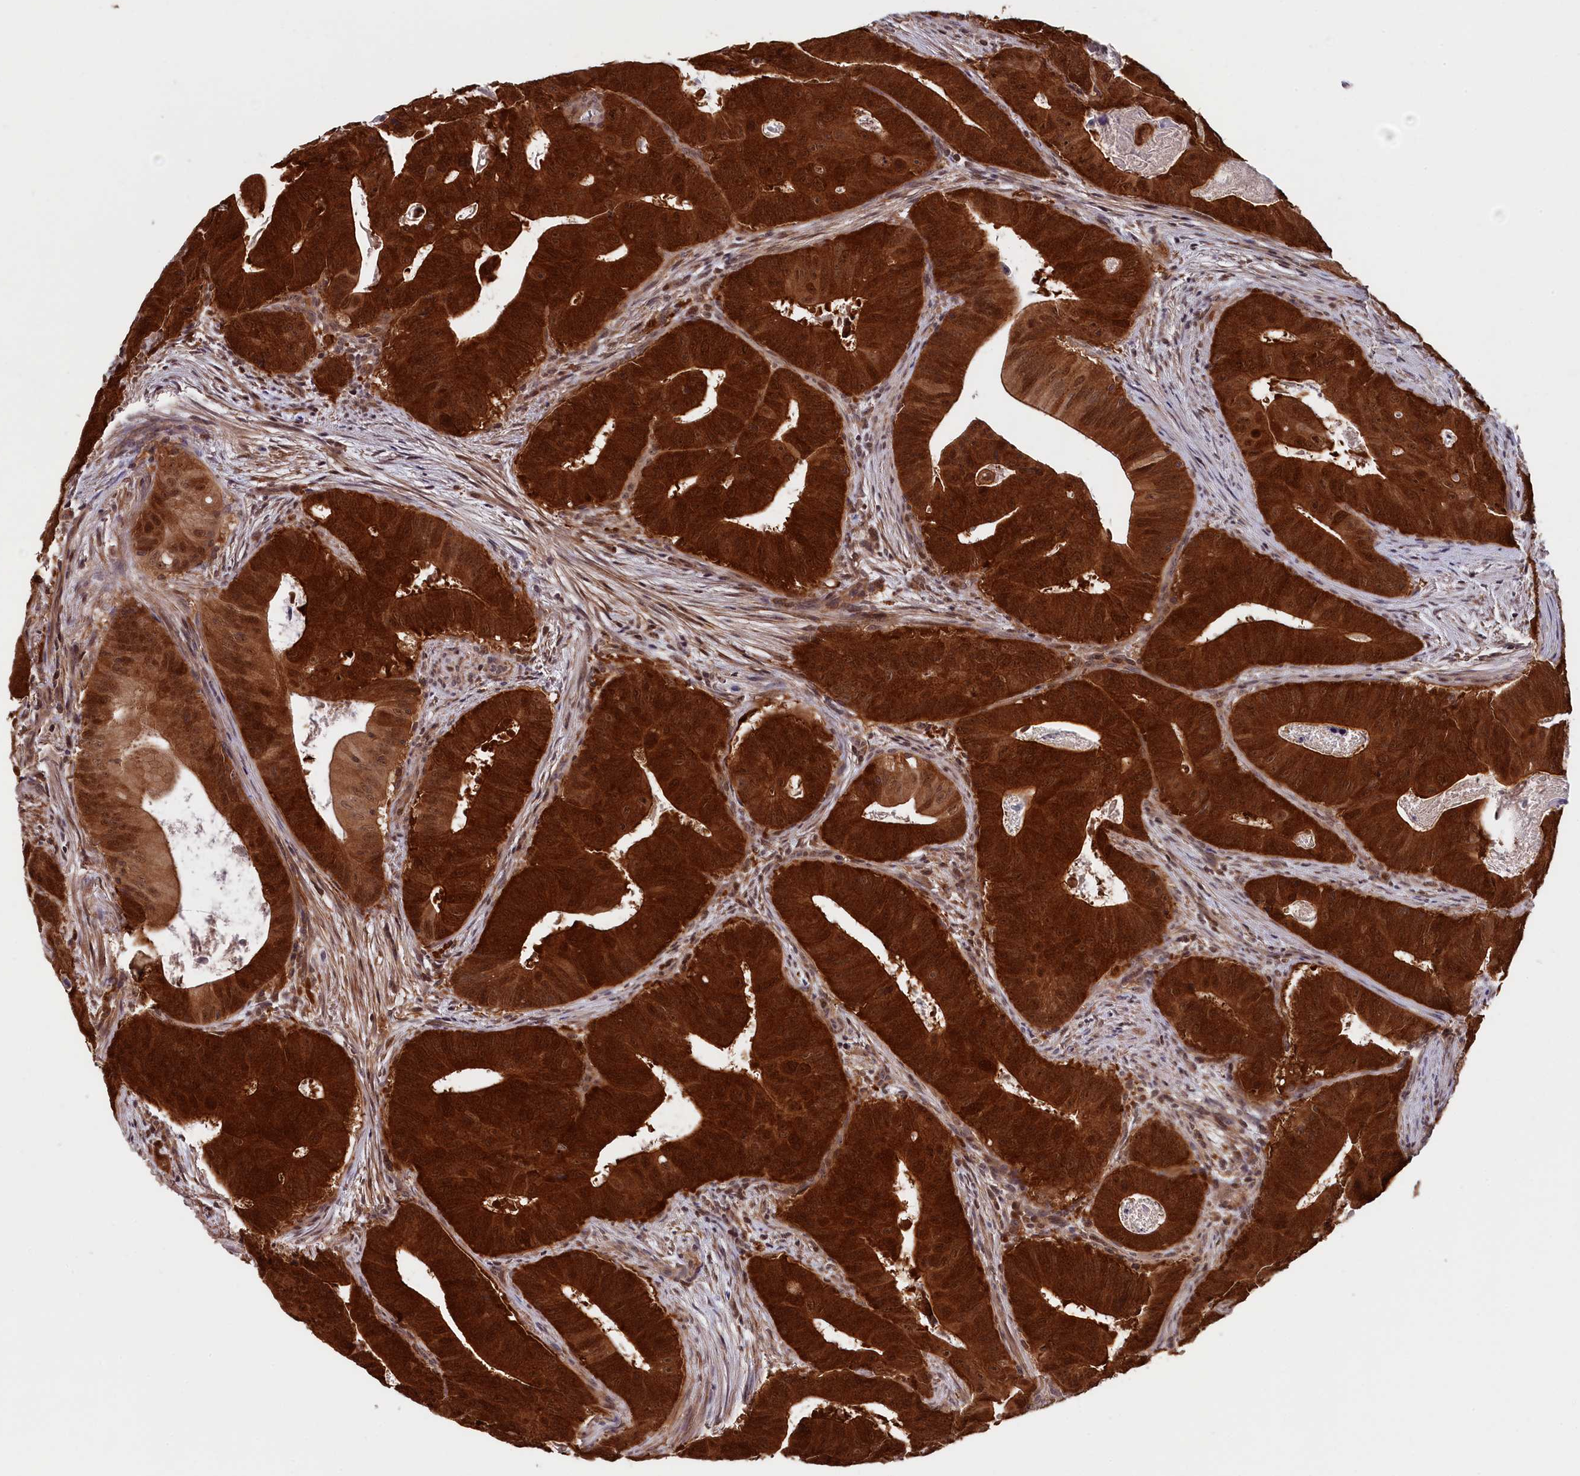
{"staining": {"intensity": "strong", "quantity": ">75%", "location": "cytoplasmic/membranous,nuclear"}, "tissue": "colorectal cancer", "cell_type": "Tumor cells", "image_type": "cancer", "snomed": [{"axis": "morphology", "description": "Adenocarcinoma, NOS"}, {"axis": "topography", "description": "Rectum"}], "caption": "A high amount of strong cytoplasmic/membranous and nuclear staining is present in about >75% of tumor cells in colorectal adenocarcinoma tissue.", "gene": "JPT2", "patient": {"sex": "female", "age": 75}}